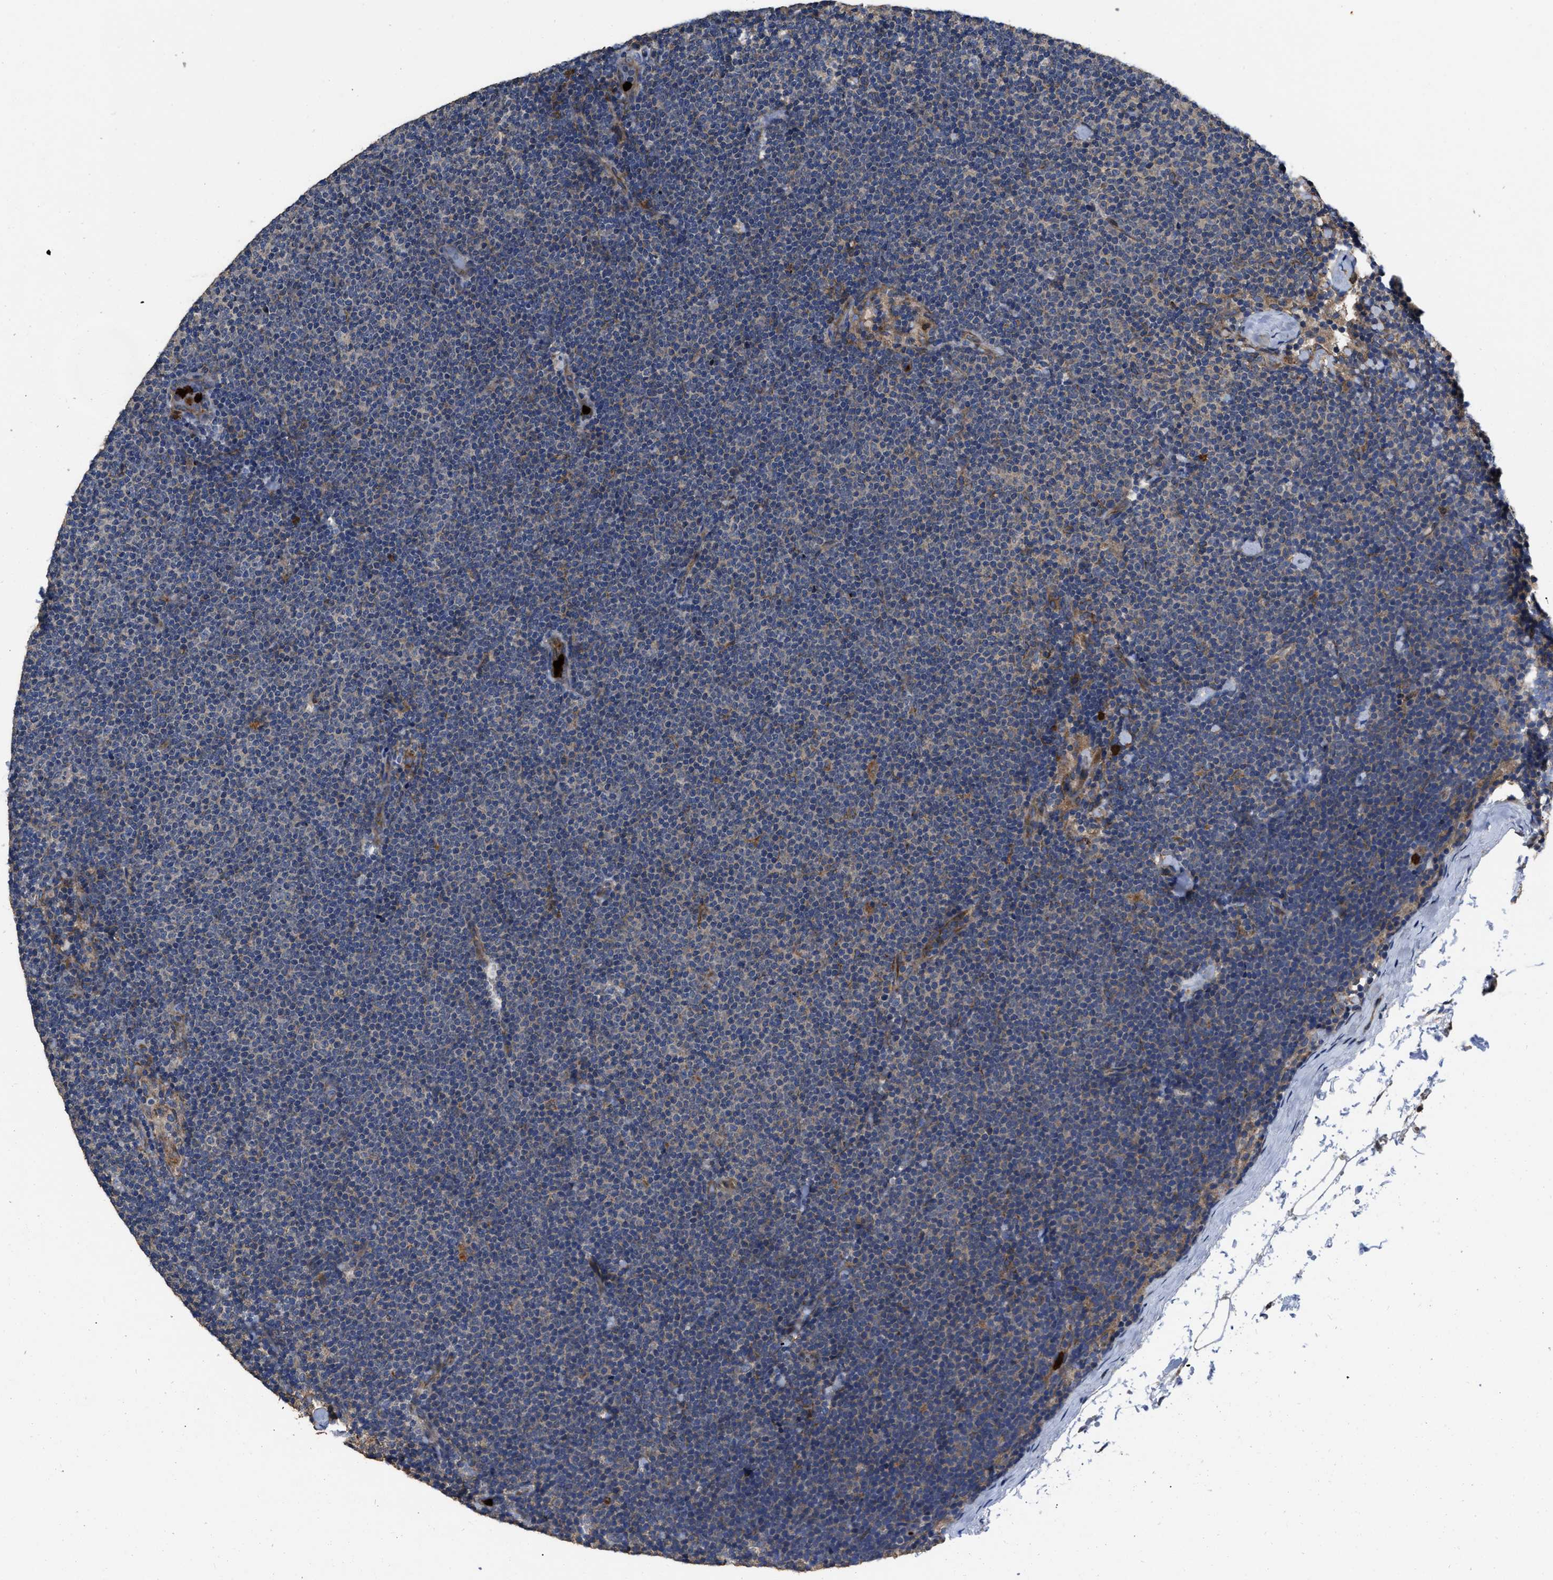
{"staining": {"intensity": "weak", "quantity": "<25%", "location": "cytoplasmic/membranous"}, "tissue": "lymphoma", "cell_type": "Tumor cells", "image_type": "cancer", "snomed": [{"axis": "morphology", "description": "Malignant lymphoma, non-Hodgkin's type, Low grade"}, {"axis": "topography", "description": "Lymph node"}], "caption": "DAB immunohistochemical staining of human low-grade malignant lymphoma, non-Hodgkin's type shows no significant expression in tumor cells.", "gene": "ANGPT1", "patient": {"sex": "female", "age": 53}}